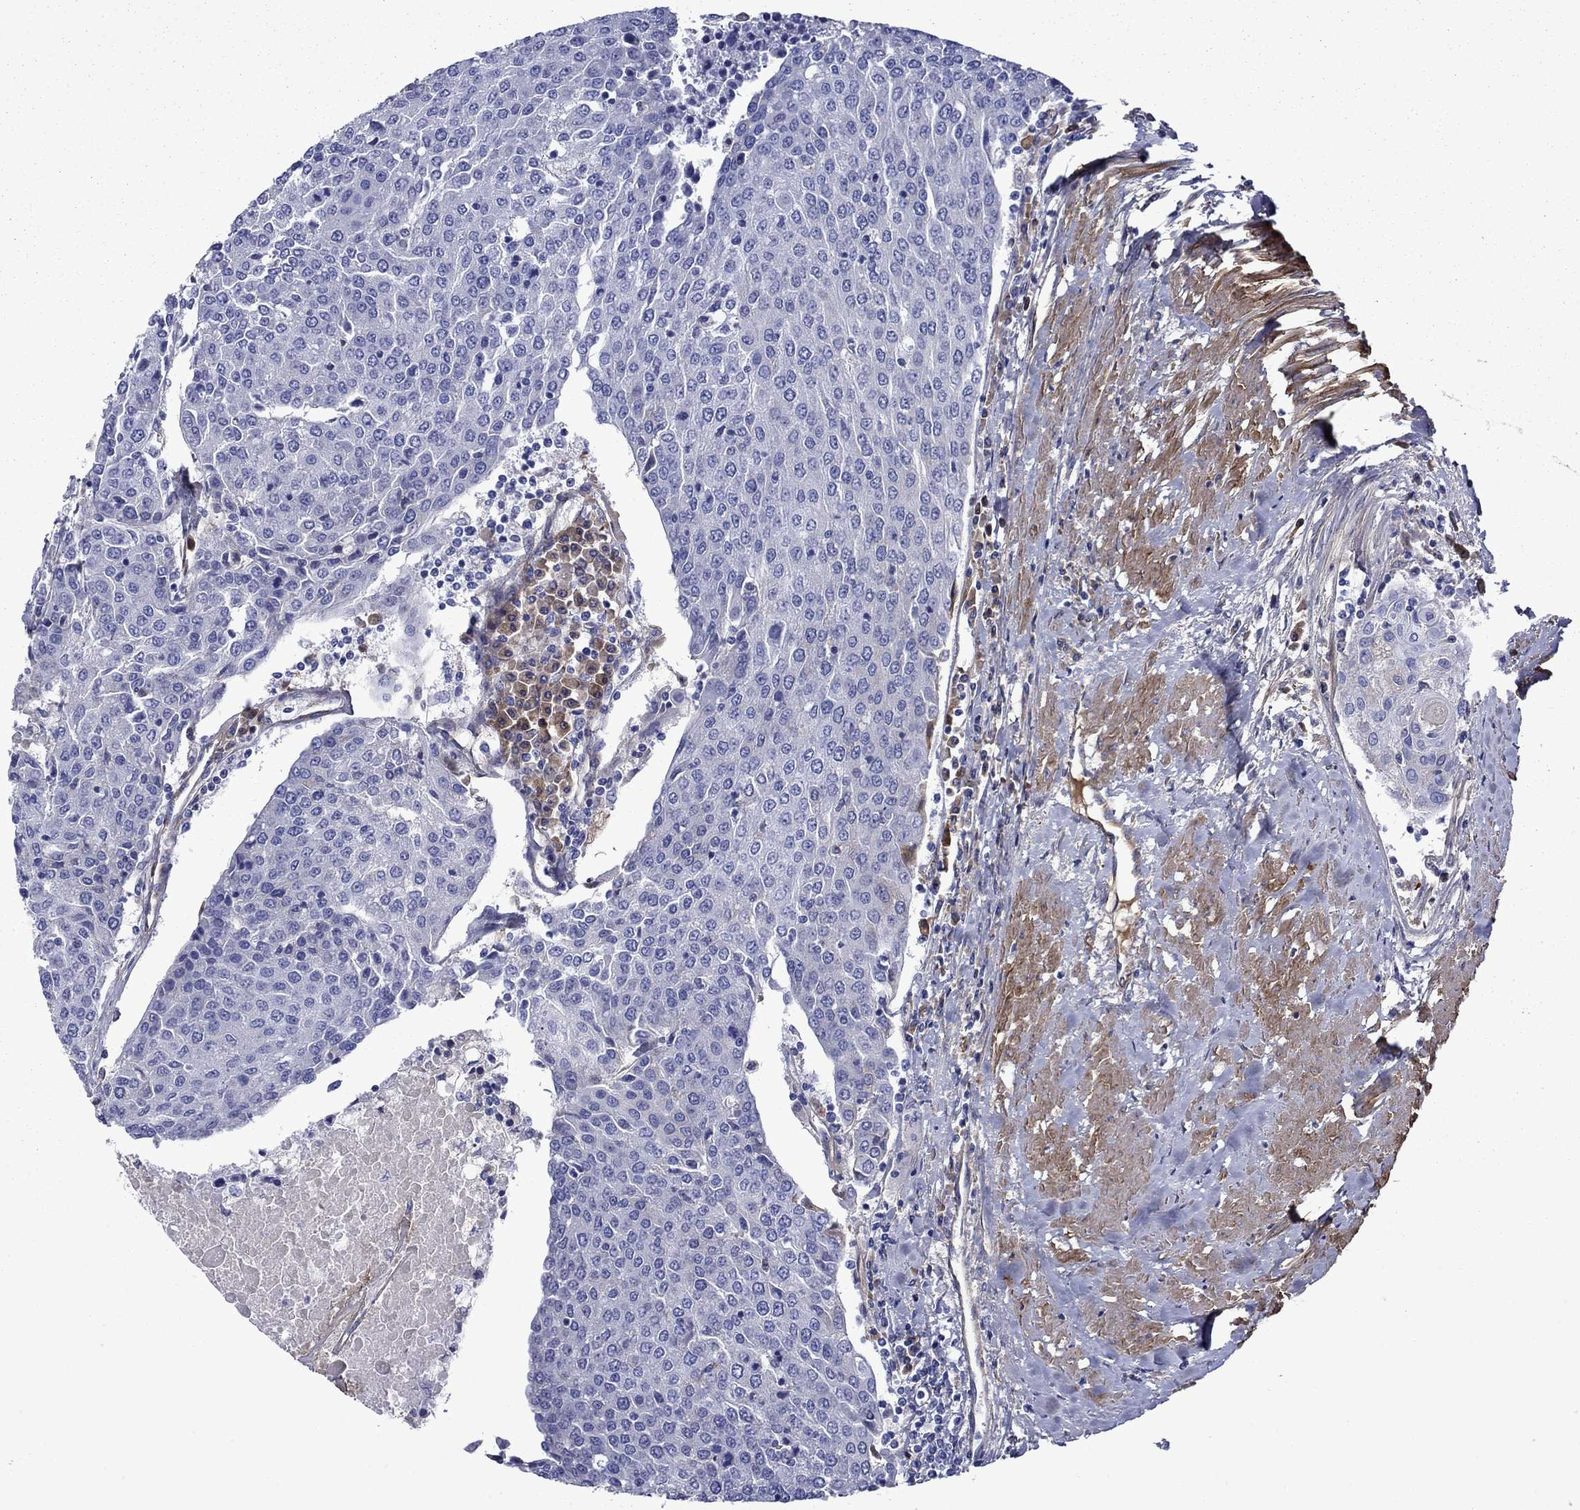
{"staining": {"intensity": "negative", "quantity": "none", "location": "none"}, "tissue": "urothelial cancer", "cell_type": "Tumor cells", "image_type": "cancer", "snomed": [{"axis": "morphology", "description": "Urothelial carcinoma, High grade"}, {"axis": "topography", "description": "Urinary bladder"}], "caption": "The image exhibits no staining of tumor cells in urothelial cancer. (IHC, brightfield microscopy, high magnification).", "gene": "HSPG2", "patient": {"sex": "female", "age": 85}}